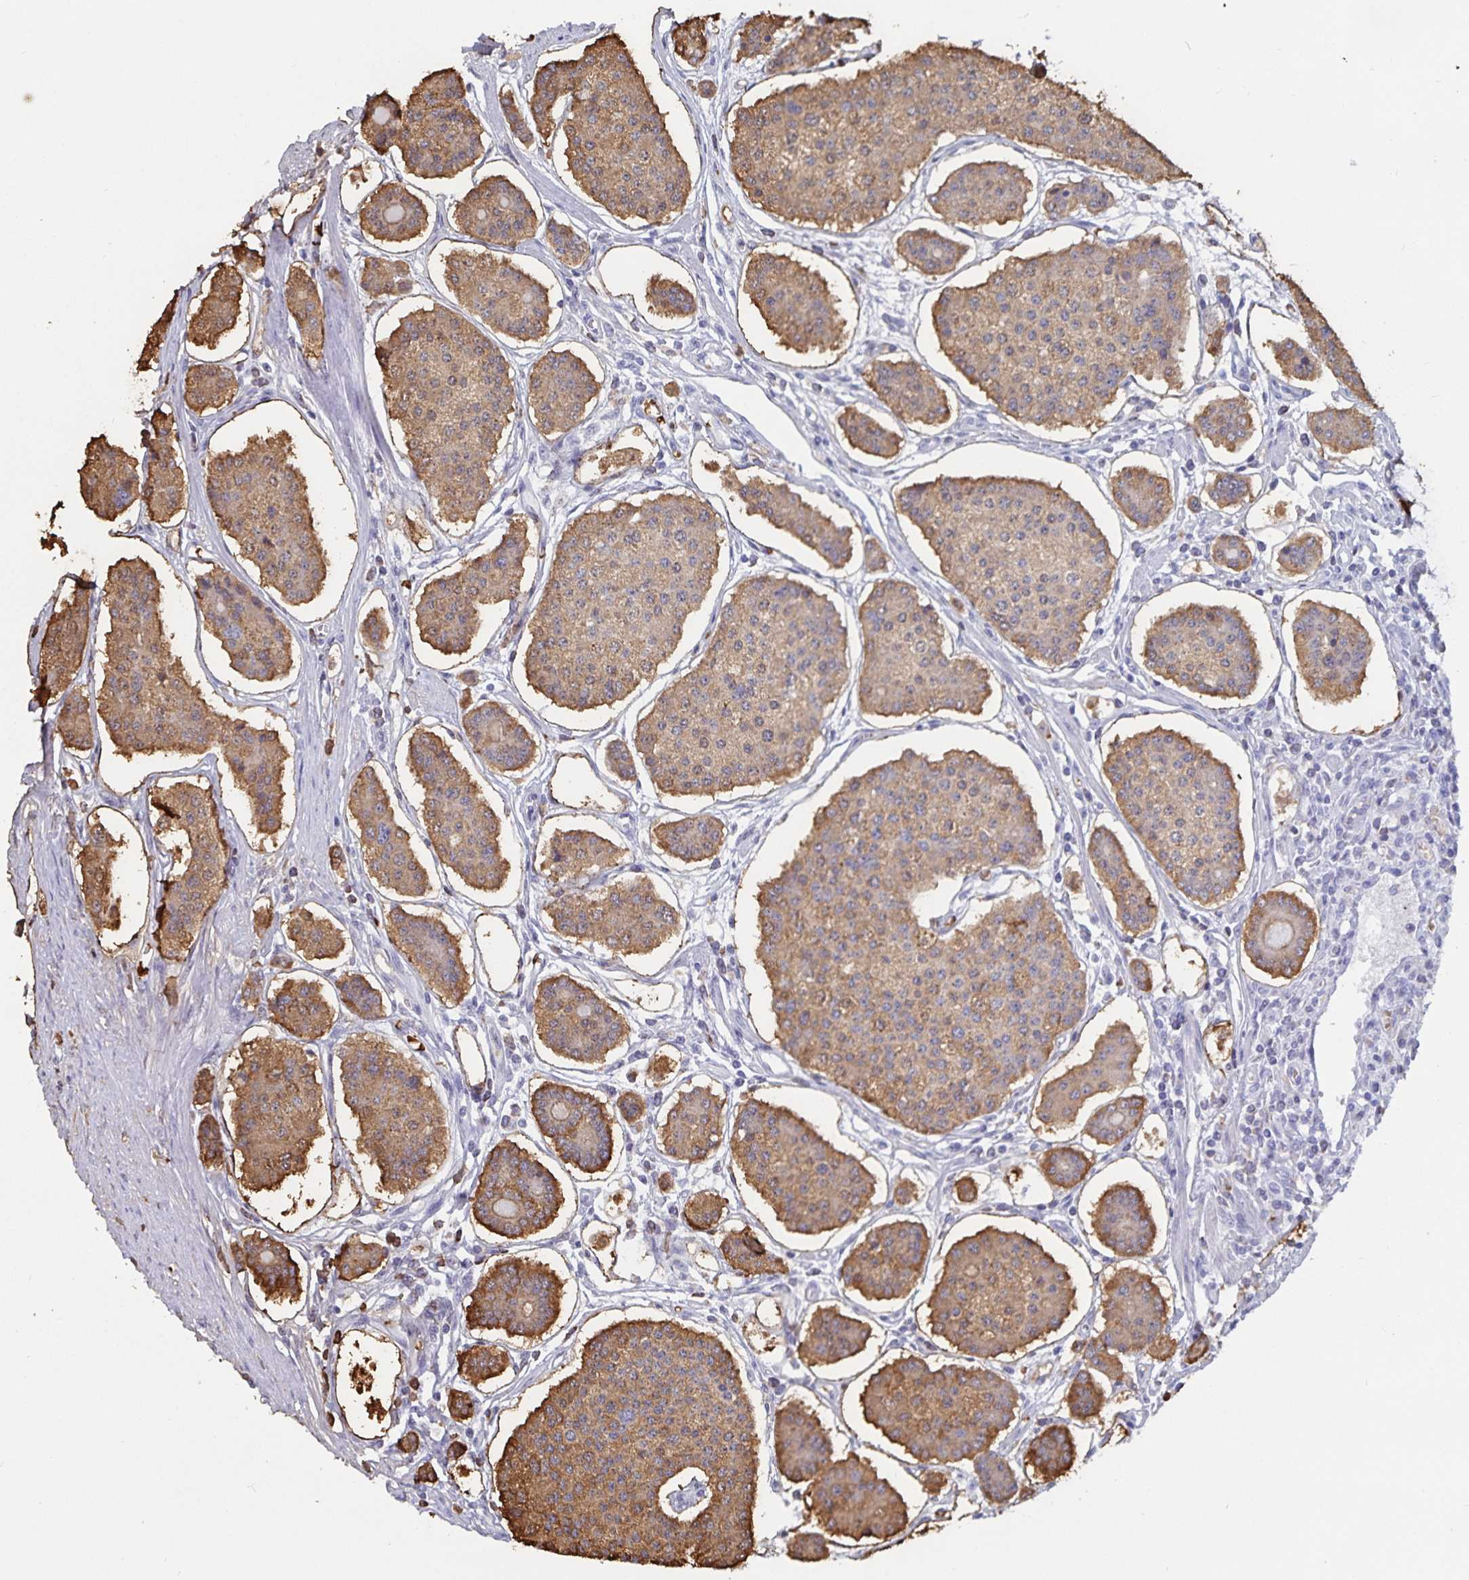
{"staining": {"intensity": "moderate", "quantity": ">75%", "location": "cytoplasmic/membranous"}, "tissue": "carcinoid", "cell_type": "Tumor cells", "image_type": "cancer", "snomed": [{"axis": "morphology", "description": "Carcinoid, malignant, NOS"}, {"axis": "topography", "description": "Small intestine"}], "caption": "IHC photomicrograph of neoplastic tissue: human carcinoid (malignant) stained using immunohistochemistry (IHC) demonstrates medium levels of moderate protein expression localized specifically in the cytoplasmic/membranous of tumor cells, appearing as a cytoplasmic/membranous brown color.", "gene": "GPR137", "patient": {"sex": "female", "age": 65}}